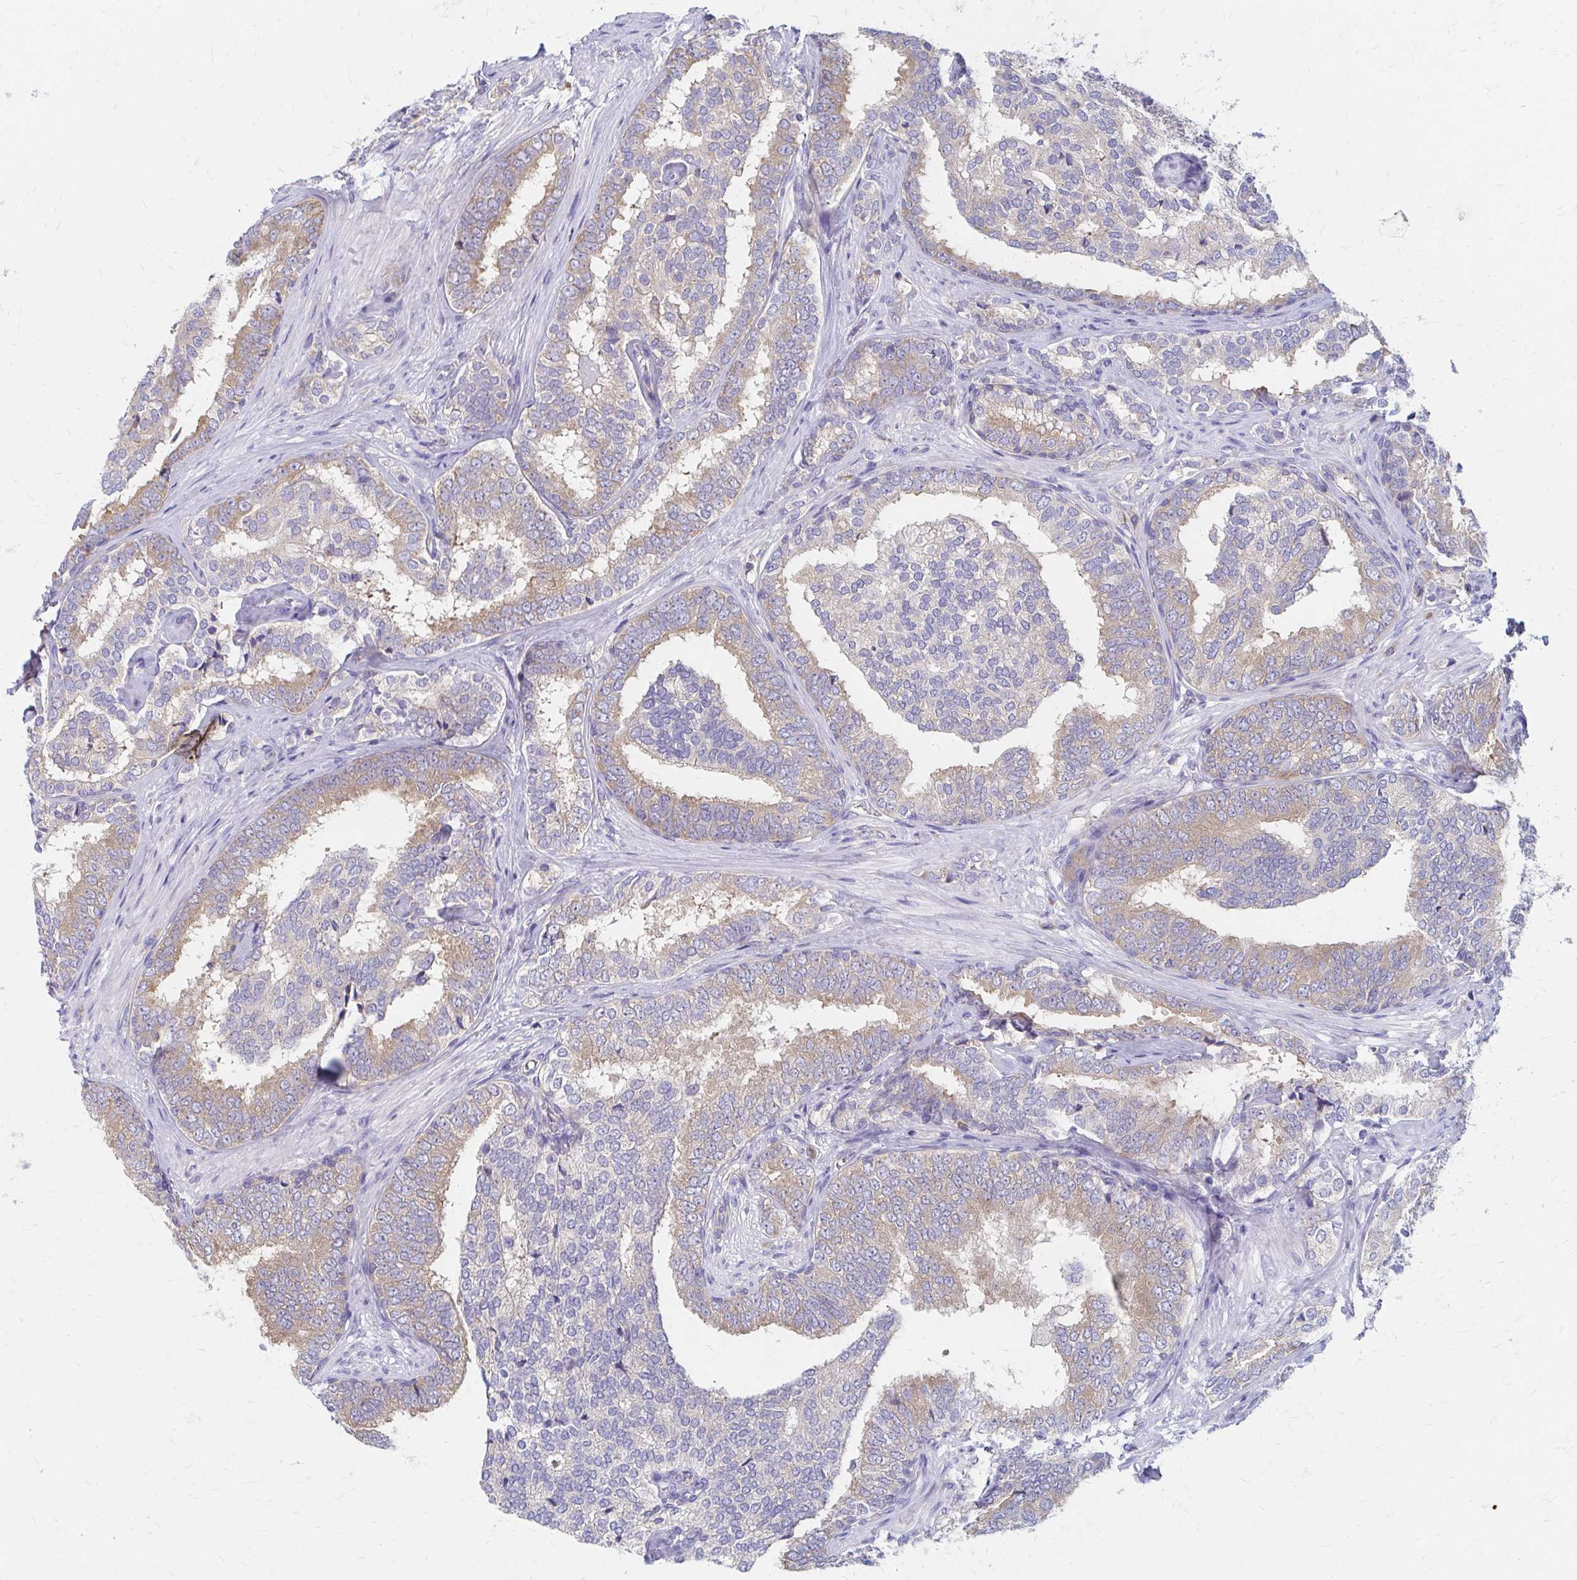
{"staining": {"intensity": "weak", "quantity": "25%-75%", "location": "cytoplasmic/membranous"}, "tissue": "prostate cancer", "cell_type": "Tumor cells", "image_type": "cancer", "snomed": [{"axis": "morphology", "description": "Adenocarcinoma, High grade"}, {"axis": "topography", "description": "Prostate"}], "caption": "Prostate cancer stained for a protein (brown) shows weak cytoplasmic/membranous positive staining in about 25%-75% of tumor cells.", "gene": "RPL27A", "patient": {"sex": "male", "age": 72}}